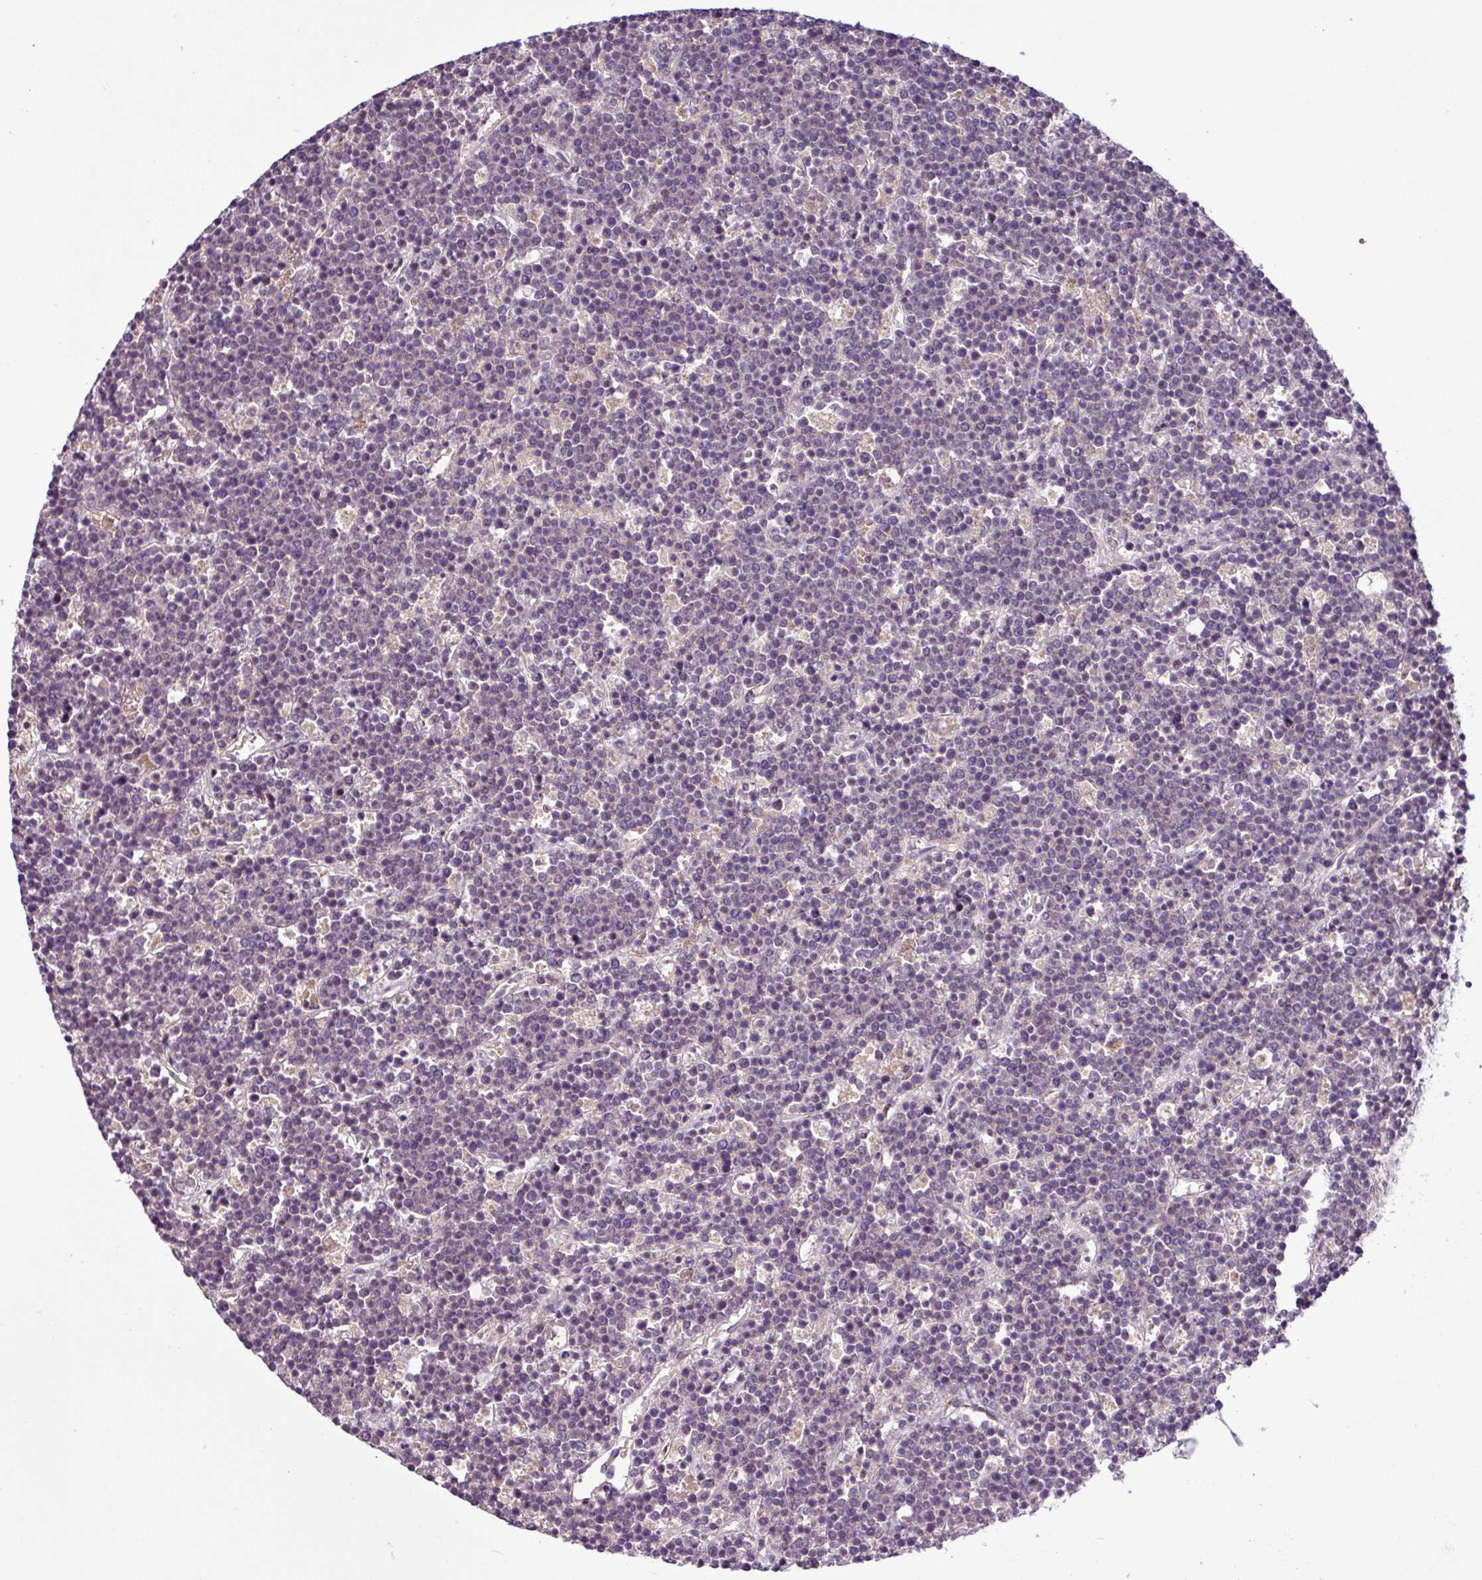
{"staining": {"intensity": "weak", "quantity": "<25%", "location": "nuclear"}, "tissue": "lymphoma", "cell_type": "Tumor cells", "image_type": "cancer", "snomed": [{"axis": "morphology", "description": "Malignant lymphoma, non-Hodgkin's type, High grade"}, {"axis": "topography", "description": "Ovary"}], "caption": "A histopathology image of human high-grade malignant lymphoma, non-Hodgkin's type is negative for staining in tumor cells.", "gene": "TONSL", "patient": {"sex": "female", "age": 56}}